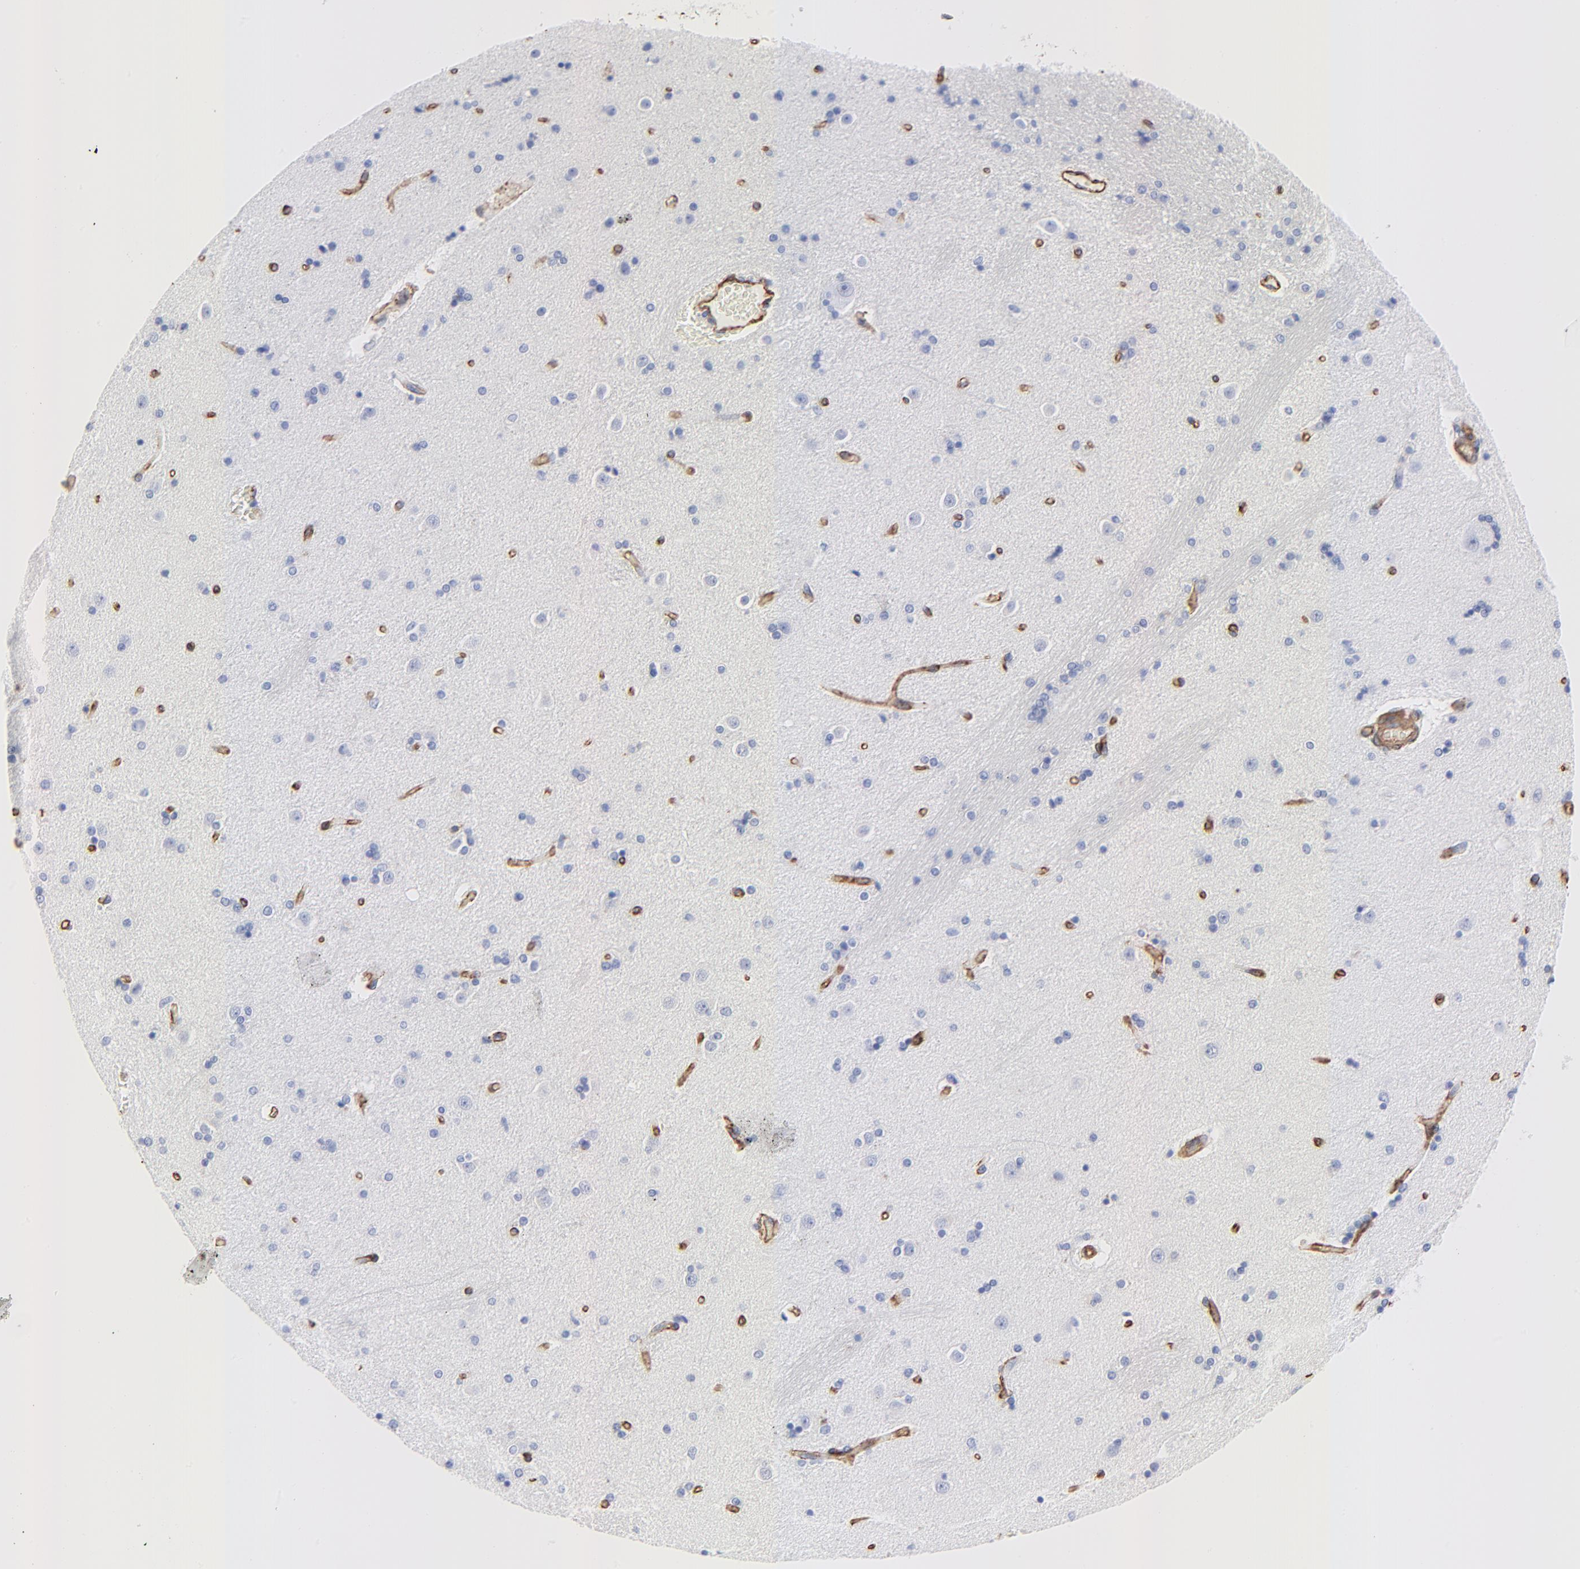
{"staining": {"intensity": "negative", "quantity": "none", "location": "none"}, "tissue": "caudate", "cell_type": "Glial cells", "image_type": "normal", "snomed": [{"axis": "morphology", "description": "Normal tissue, NOS"}, {"axis": "topography", "description": "Lateral ventricle wall"}], "caption": "The image displays no staining of glial cells in unremarkable caudate. (Brightfield microscopy of DAB (3,3'-diaminobenzidine) IHC at high magnification).", "gene": "CAV1", "patient": {"sex": "female", "age": 54}}